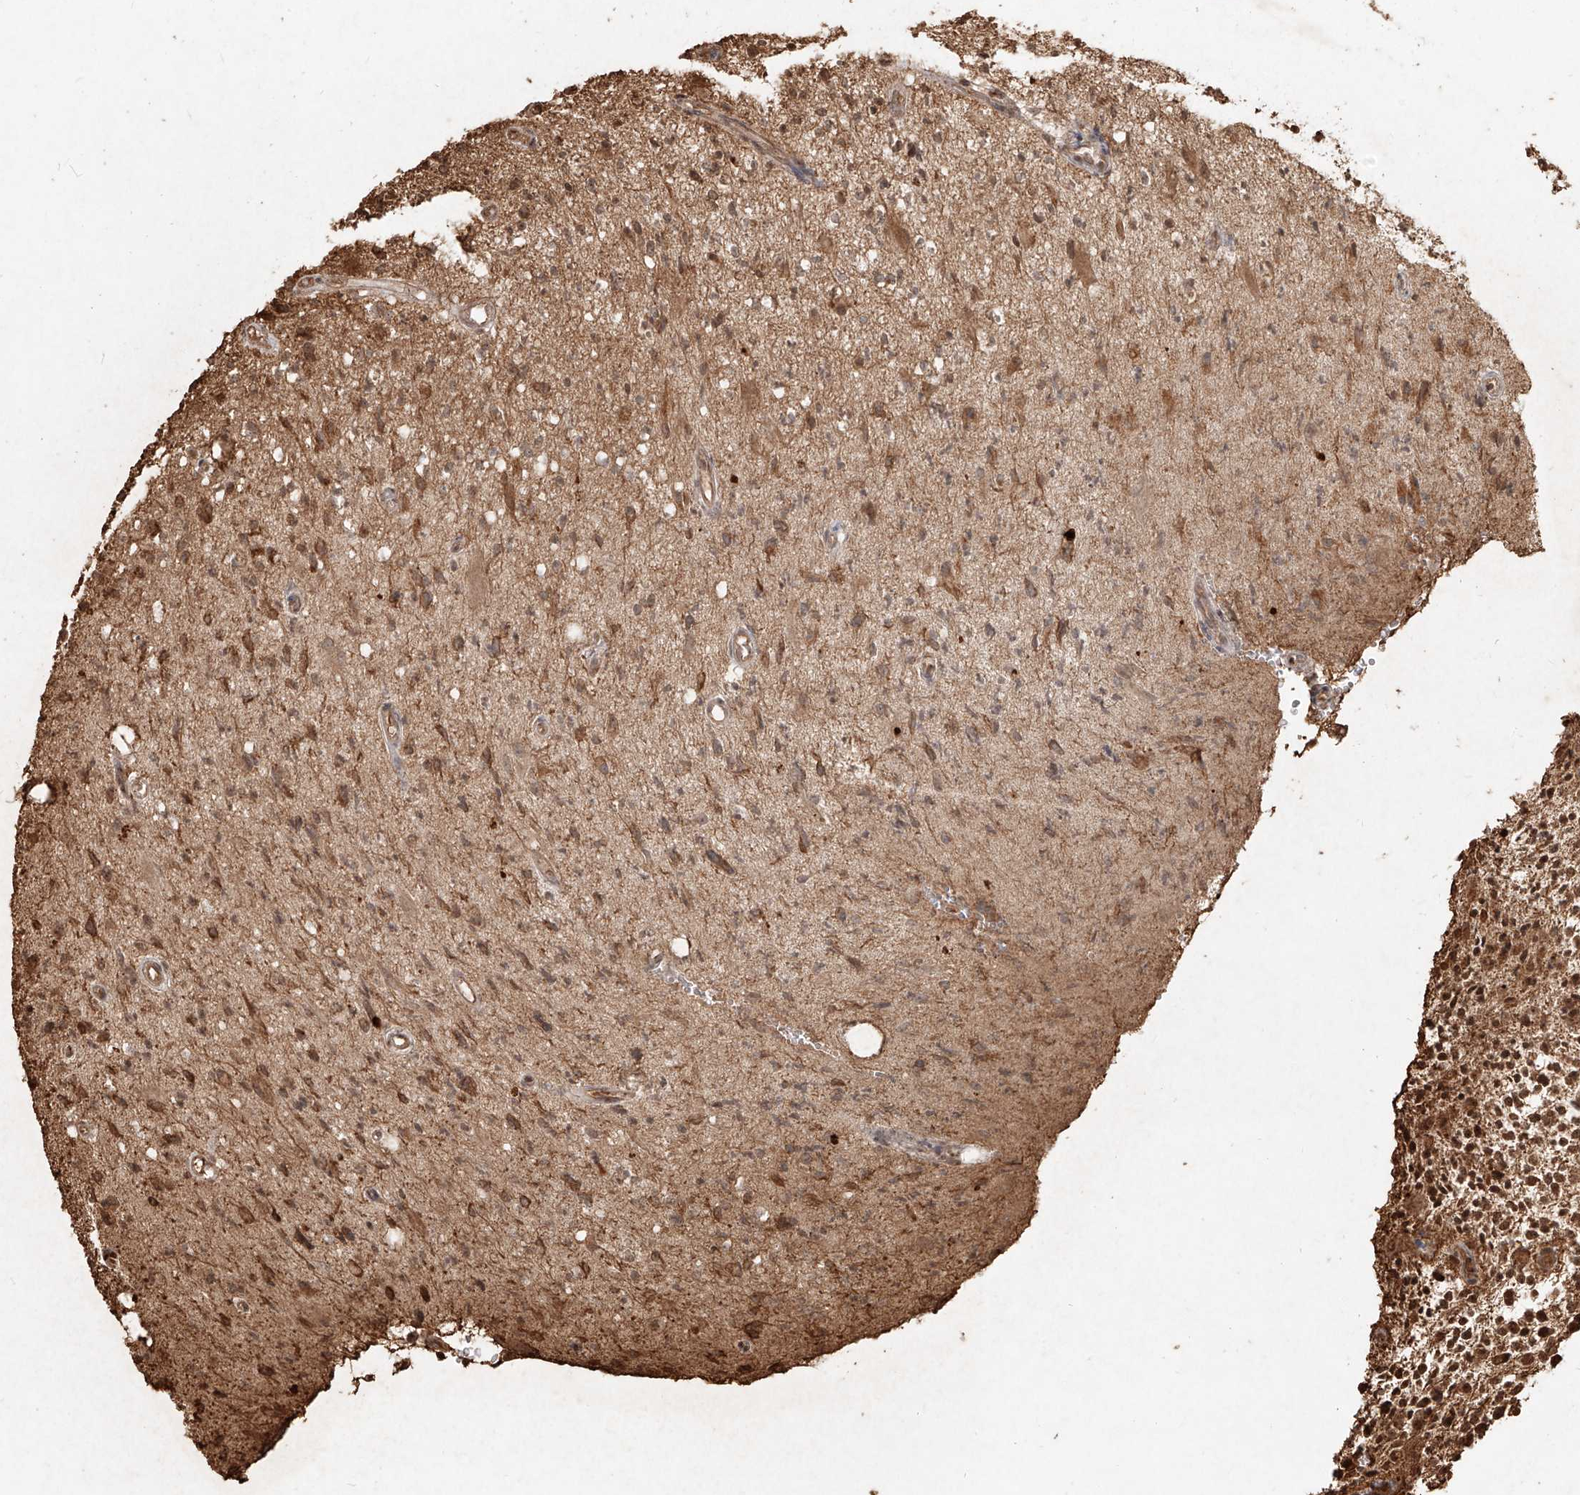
{"staining": {"intensity": "moderate", "quantity": ">75%", "location": "cytoplasmic/membranous,nuclear"}, "tissue": "glioma", "cell_type": "Tumor cells", "image_type": "cancer", "snomed": [{"axis": "morphology", "description": "Glioma, malignant, High grade"}, {"axis": "topography", "description": "Brain"}], "caption": "A micrograph of glioma stained for a protein reveals moderate cytoplasmic/membranous and nuclear brown staining in tumor cells.", "gene": "UBE2K", "patient": {"sex": "male", "age": 48}}